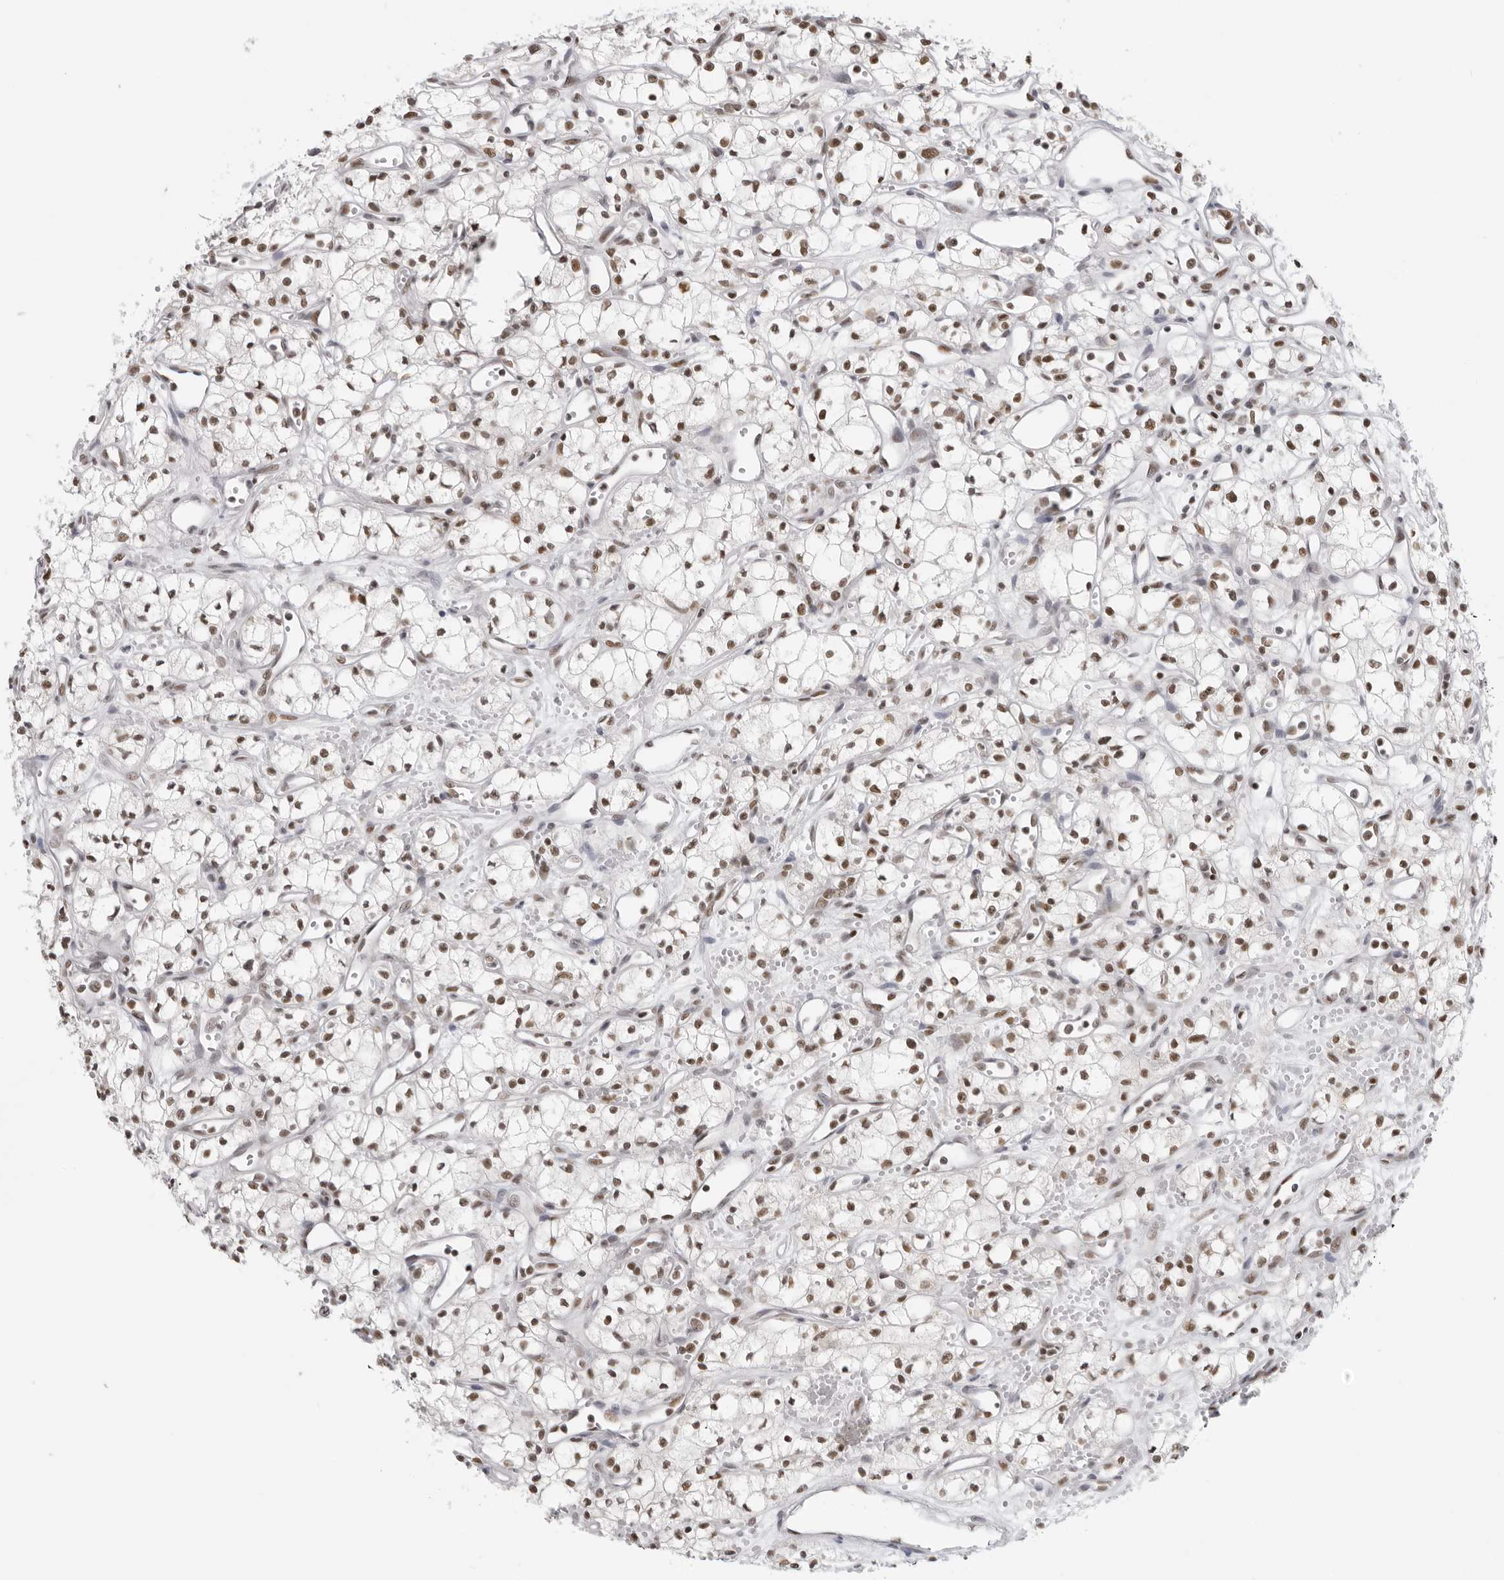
{"staining": {"intensity": "moderate", "quantity": ">75%", "location": "nuclear"}, "tissue": "renal cancer", "cell_type": "Tumor cells", "image_type": "cancer", "snomed": [{"axis": "morphology", "description": "Adenocarcinoma, NOS"}, {"axis": "topography", "description": "Kidney"}], "caption": "Tumor cells reveal moderate nuclear expression in about >75% of cells in renal cancer (adenocarcinoma).", "gene": "RPA2", "patient": {"sex": "male", "age": 59}}